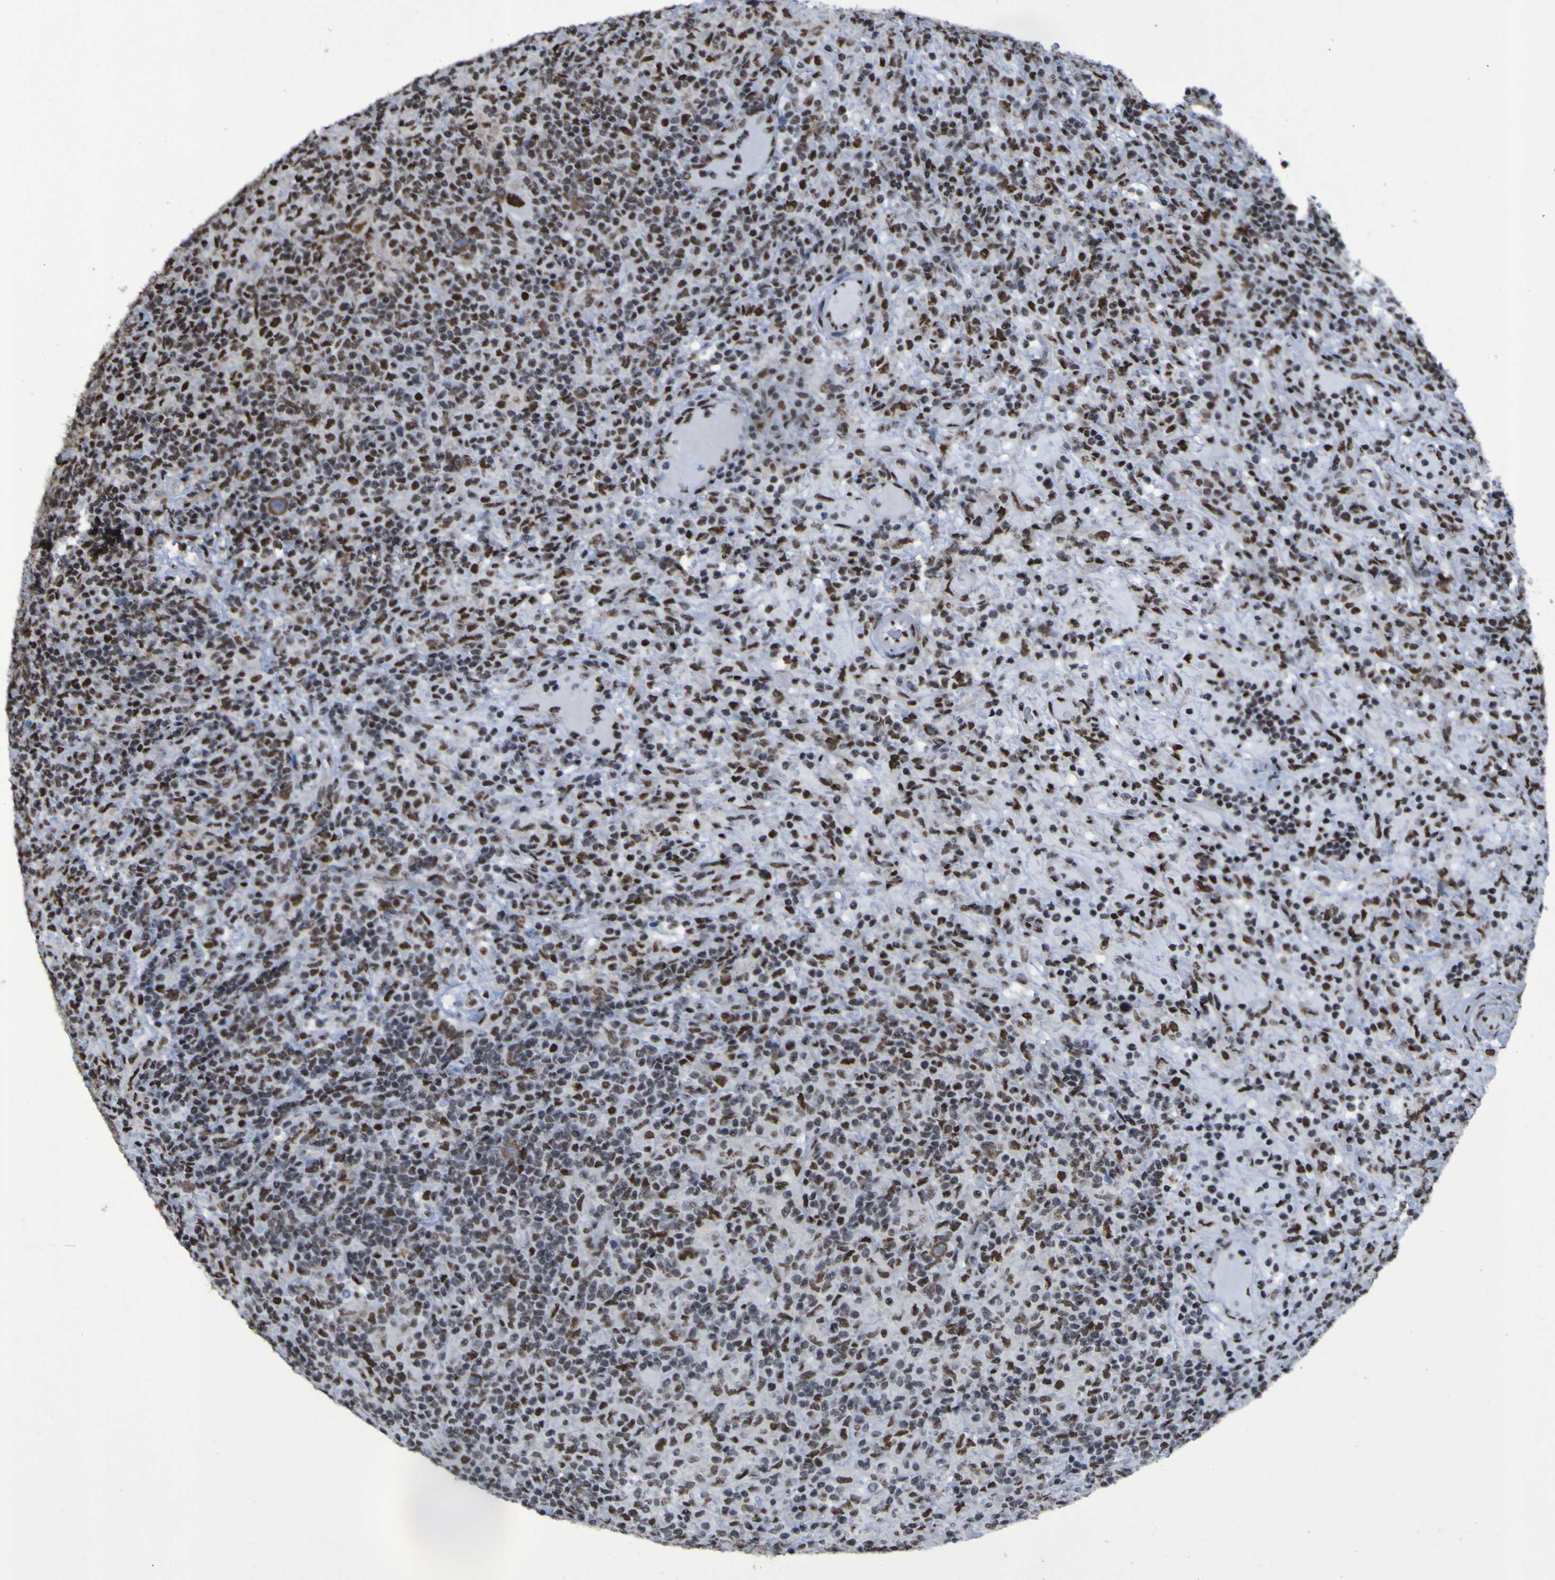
{"staining": {"intensity": "moderate", "quantity": ">75%", "location": "cytoplasmic/membranous"}, "tissue": "lymphoma", "cell_type": "Tumor cells", "image_type": "cancer", "snomed": [{"axis": "morphology", "description": "Hodgkin's disease, NOS"}, {"axis": "topography", "description": "Lymph node"}], "caption": "A brown stain labels moderate cytoplasmic/membranous staining of a protein in lymphoma tumor cells.", "gene": "HNRNPR", "patient": {"sex": "male", "age": 70}}